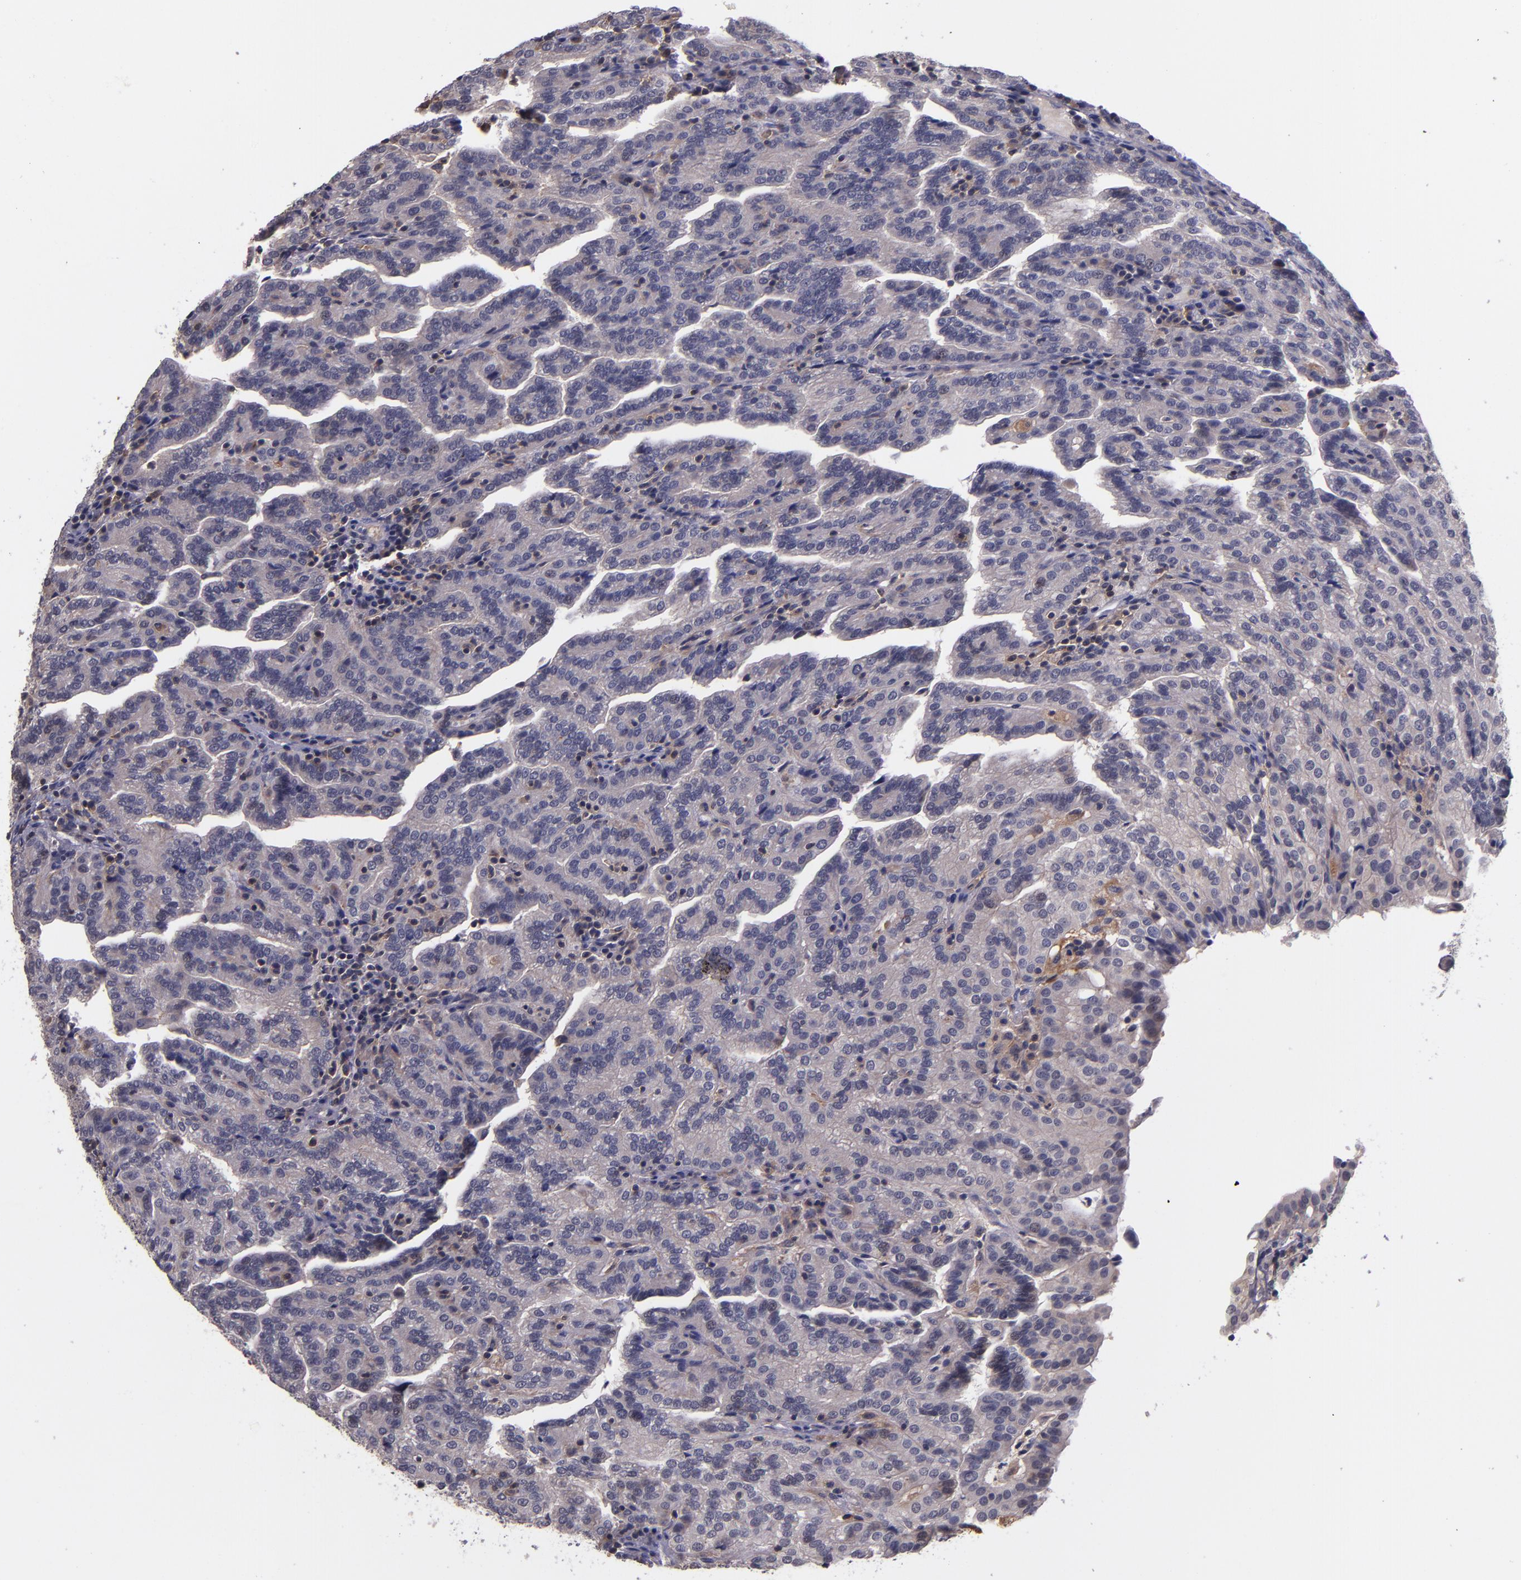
{"staining": {"intensity": "moderate", "quantity": ">75%", "location": "cytoplasmic/membranous"}, "tissue": "renal cancer", "cell_type": "Tumor cells", "image_type": "cancer", "snomed": [{"axis": "morphology", "description": "Adenocarcinoma, NOS"}, {"axis": "topography", "description": "Kidney"}], "caption": "A photomicrograph of human adenocarcinoma (renal) stained for a protein displays moderate cytoplasmic/membranous brown staining in tumor cells.", "gene": "RBP4", "patient": {"sex": "male", "age": 61}}